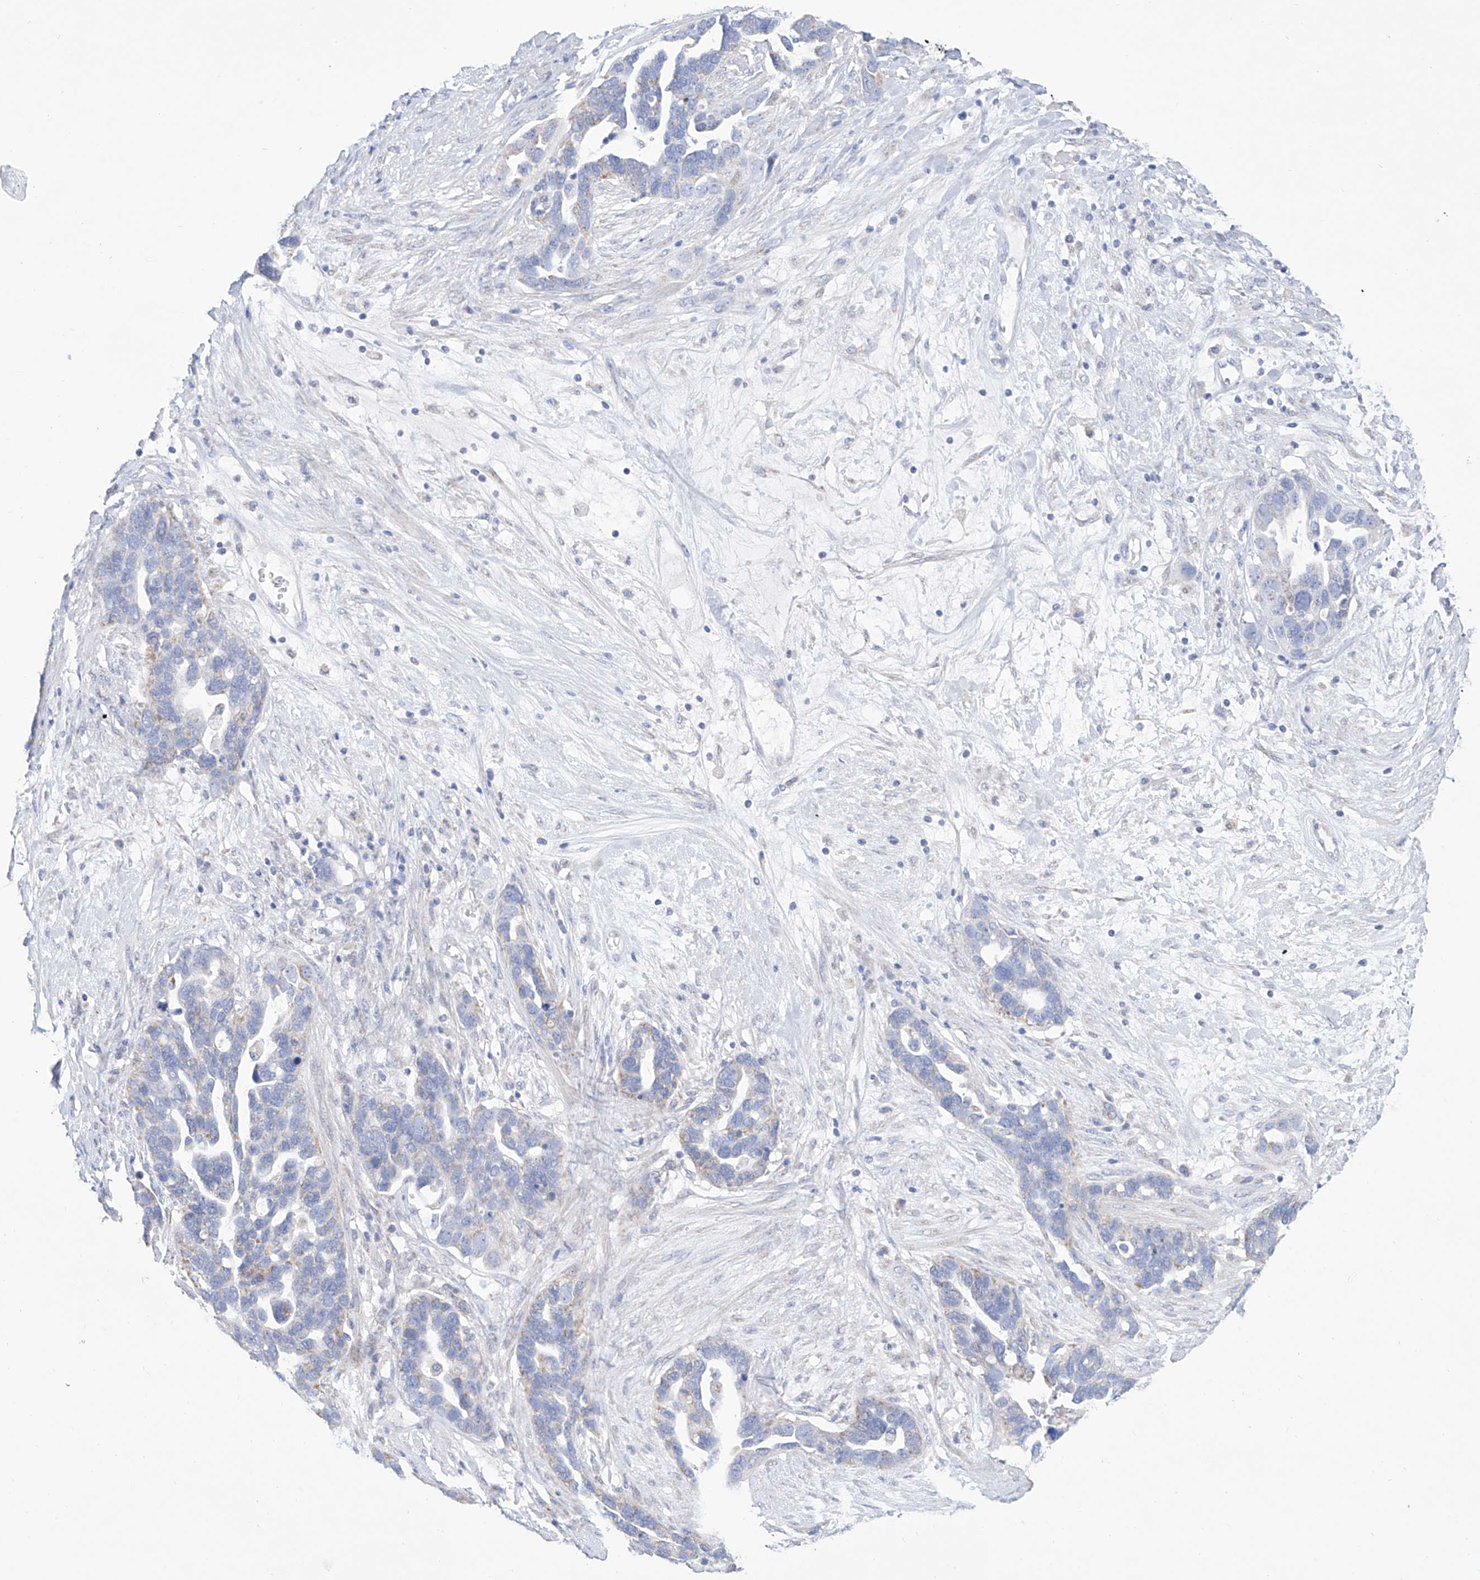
{"staining": {"intensity": "weak", "quantity": "<25%", "location": "cytoplasmic/membranous"}, "tissue": "ovarian cancer", "cell_type": "Tumor cells", "image_type": "cancer", "snomed": [{"axis": "morphology", "description": "Cystadenocarcinoma, serous, NOS"}, {"axis": "topography", "description": "Ovary"}], "caption": "An immunohistochemistry (IHC) image of ovarian serous cystadenocarcinoma is shown. There is no staining in tumor cells of ovarian serous cystadenocarcinoma. The staining is performed using DAB brown chromogen with nuclei counter-stained in using hematoxylin.", "gene": "ALDH6A1", "patient": {"sex": "female", "age": 54}}